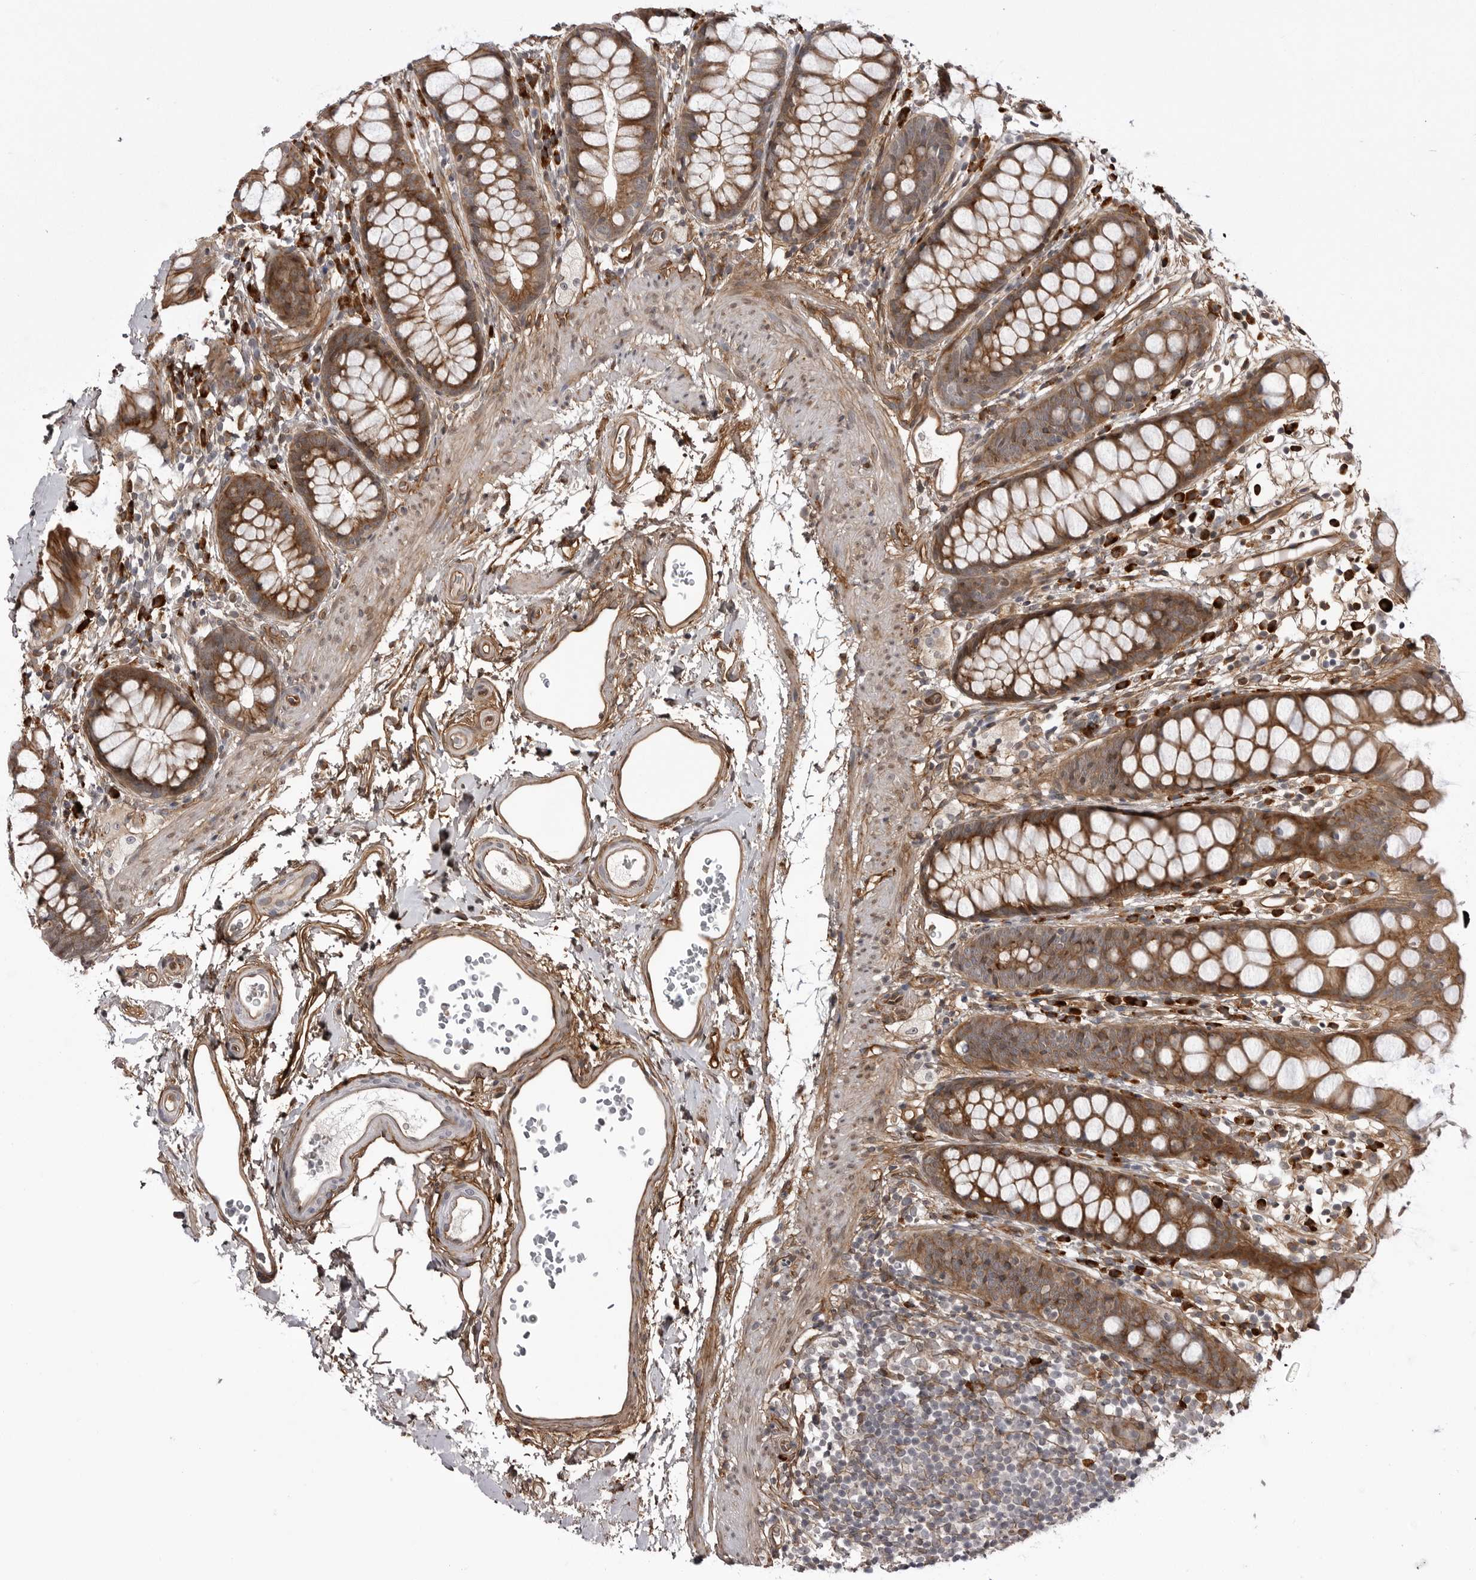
{"staining": {"intensity": "moderate", "quantity": ">75%", "location": "cytoplasmic/membranous"}, "tissue": "rectum", "cell_type": "Glandular cells", "image_type": "normal", "snomed": [{"axis": "morphology", "description": "Normal tissue, NOS"}, {"axis": "topography", "description": "Rectum"}], "caption": "Glandular cells show moderate cytoplasmic/membranous positivity in approximately >75% of cells in benign rectum. The staining is performed using DAB (3,3'-diaminobenzidine) brown chromogen to label protein expression. The nuclei are counter-stained blue using hematoxylin.", "gene": "ARL5A", "patient": {"sex": "female", "age": 65}}